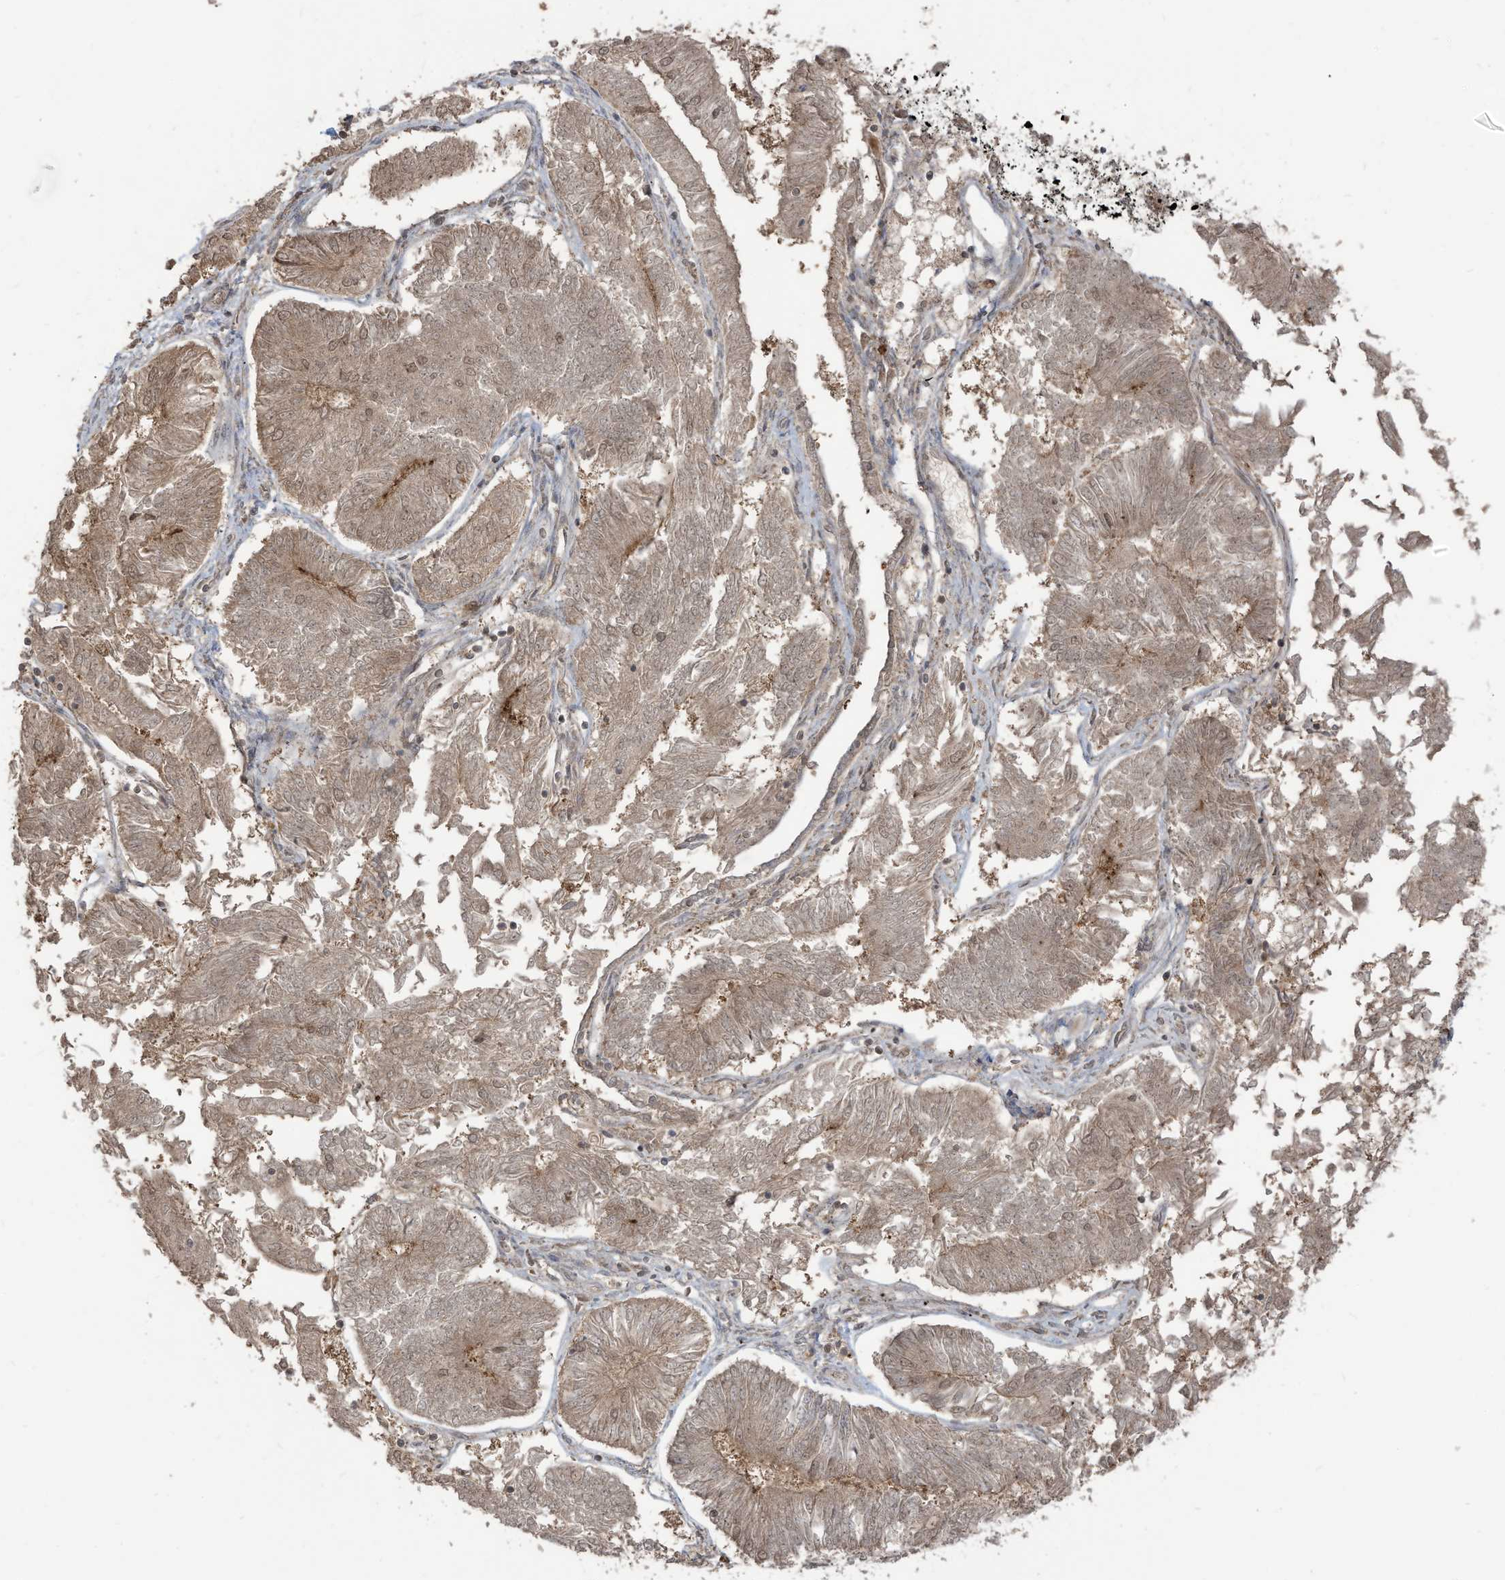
{"staining": {"intensity": "weak", "quantity": "<25%", "location": "cytoplasmic/membranous"}, "tissue": "endometrial cancer", "cell_type": "Tumor cells", "image_type": "cancer", "snomed": [{"axis": "morphology", "description": "Adenocarcinoma, NOS"}, {"axis": "topography", "description": "Endometrium"}], "caption": "Endometrial adenocarcinoma was stained to show a protein in brown. There is no significant positivity in tumor cells.", "gene": "CARF", "patient": {"sex": "female", "age": 58}}